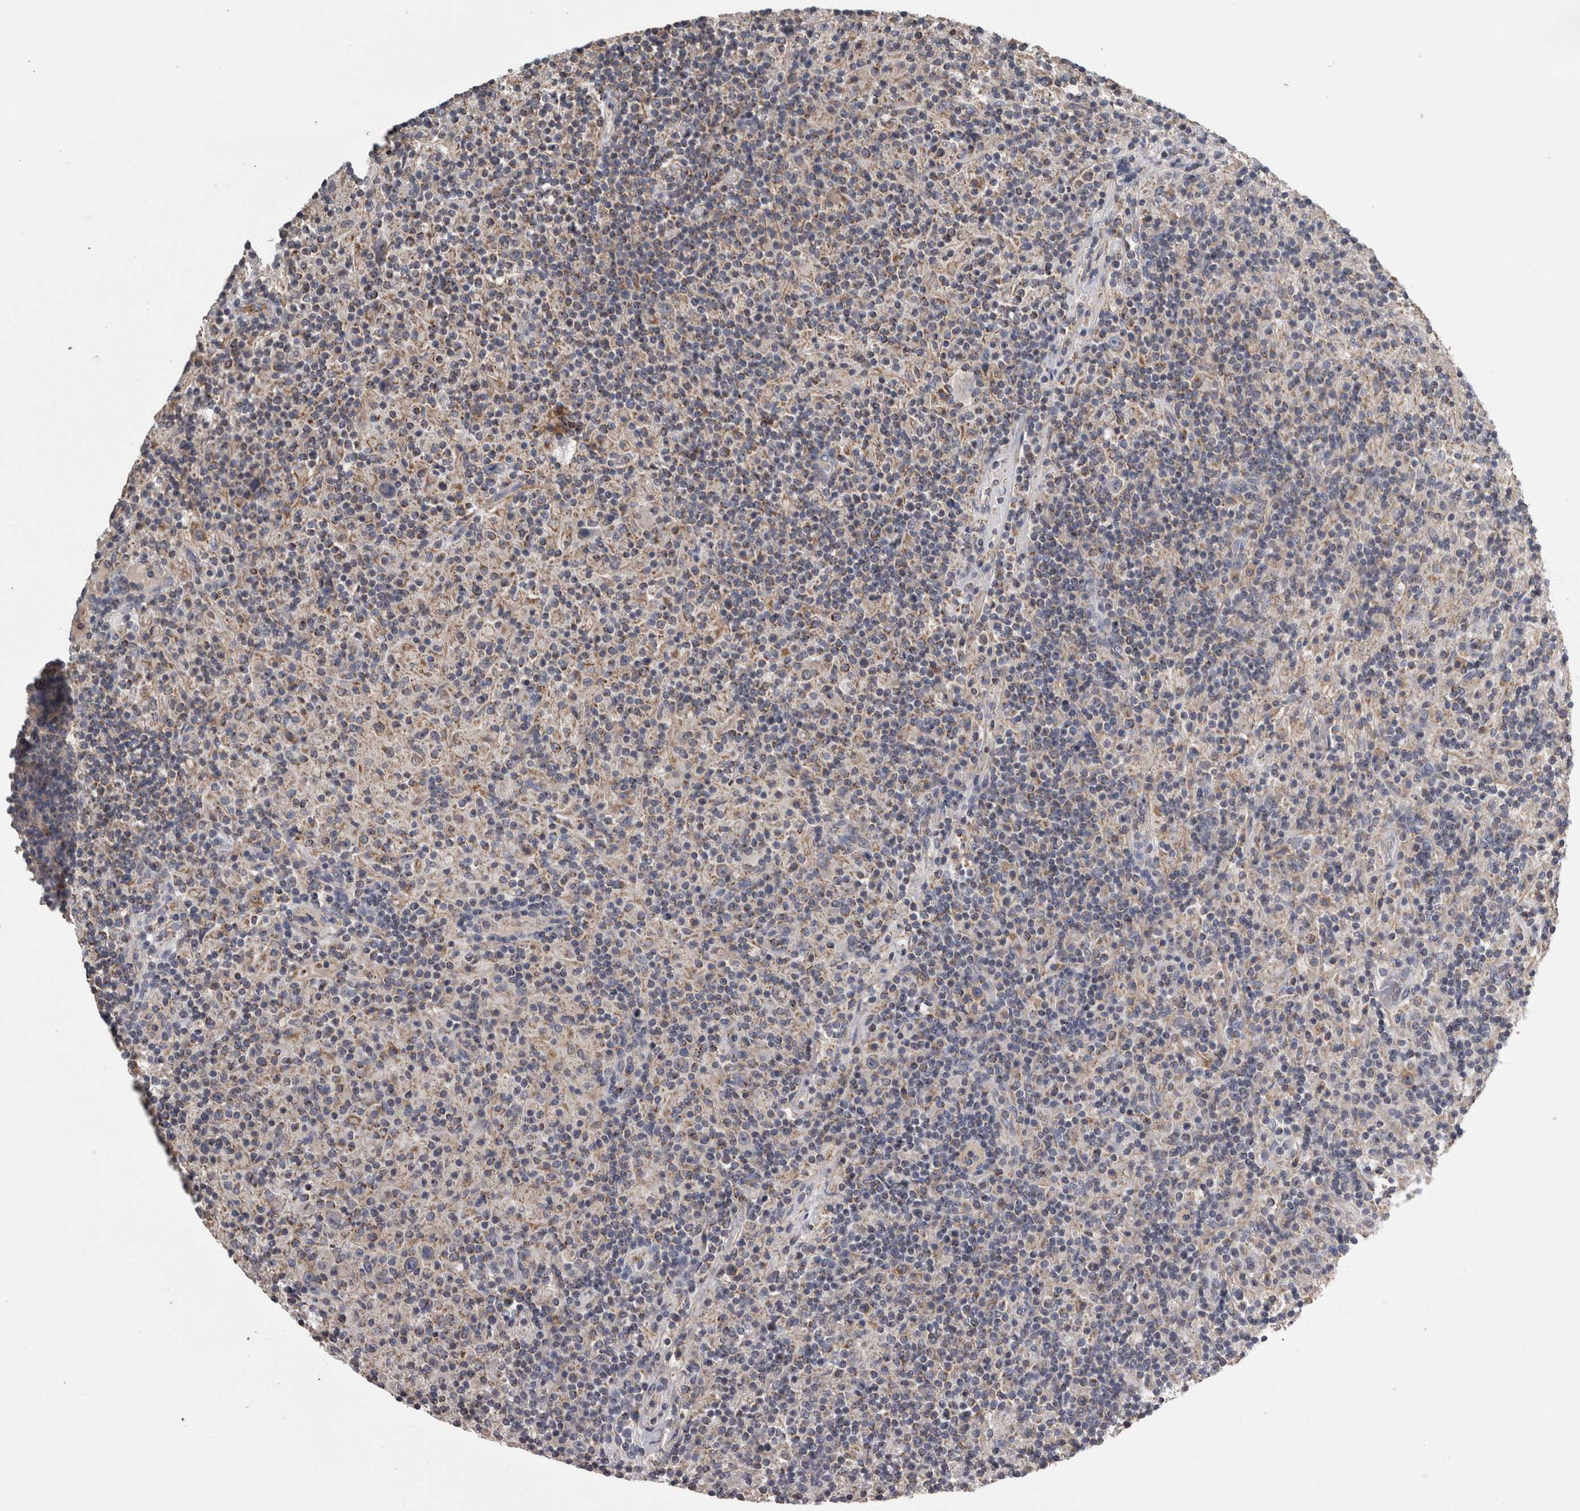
{"staining": {"intensity": "weak", "quantity": "<25%", "location": "cytoplasmic/membranous"}, "tissue": "lymphoma", "cell_type": "Tumor cells", "image_type": "cancer", "snomed": [{"axis": "morphology", "description": "Hodgkin's disease, NOS"}, {"axis": "topography", "description": "Lymph node"}], "caption": "This is an IHC micrograph of Hodgkin's disease. There is no positivity in tumor cells.", "gene": "FRK", "patient": {"sex": "male", "age": 70}}